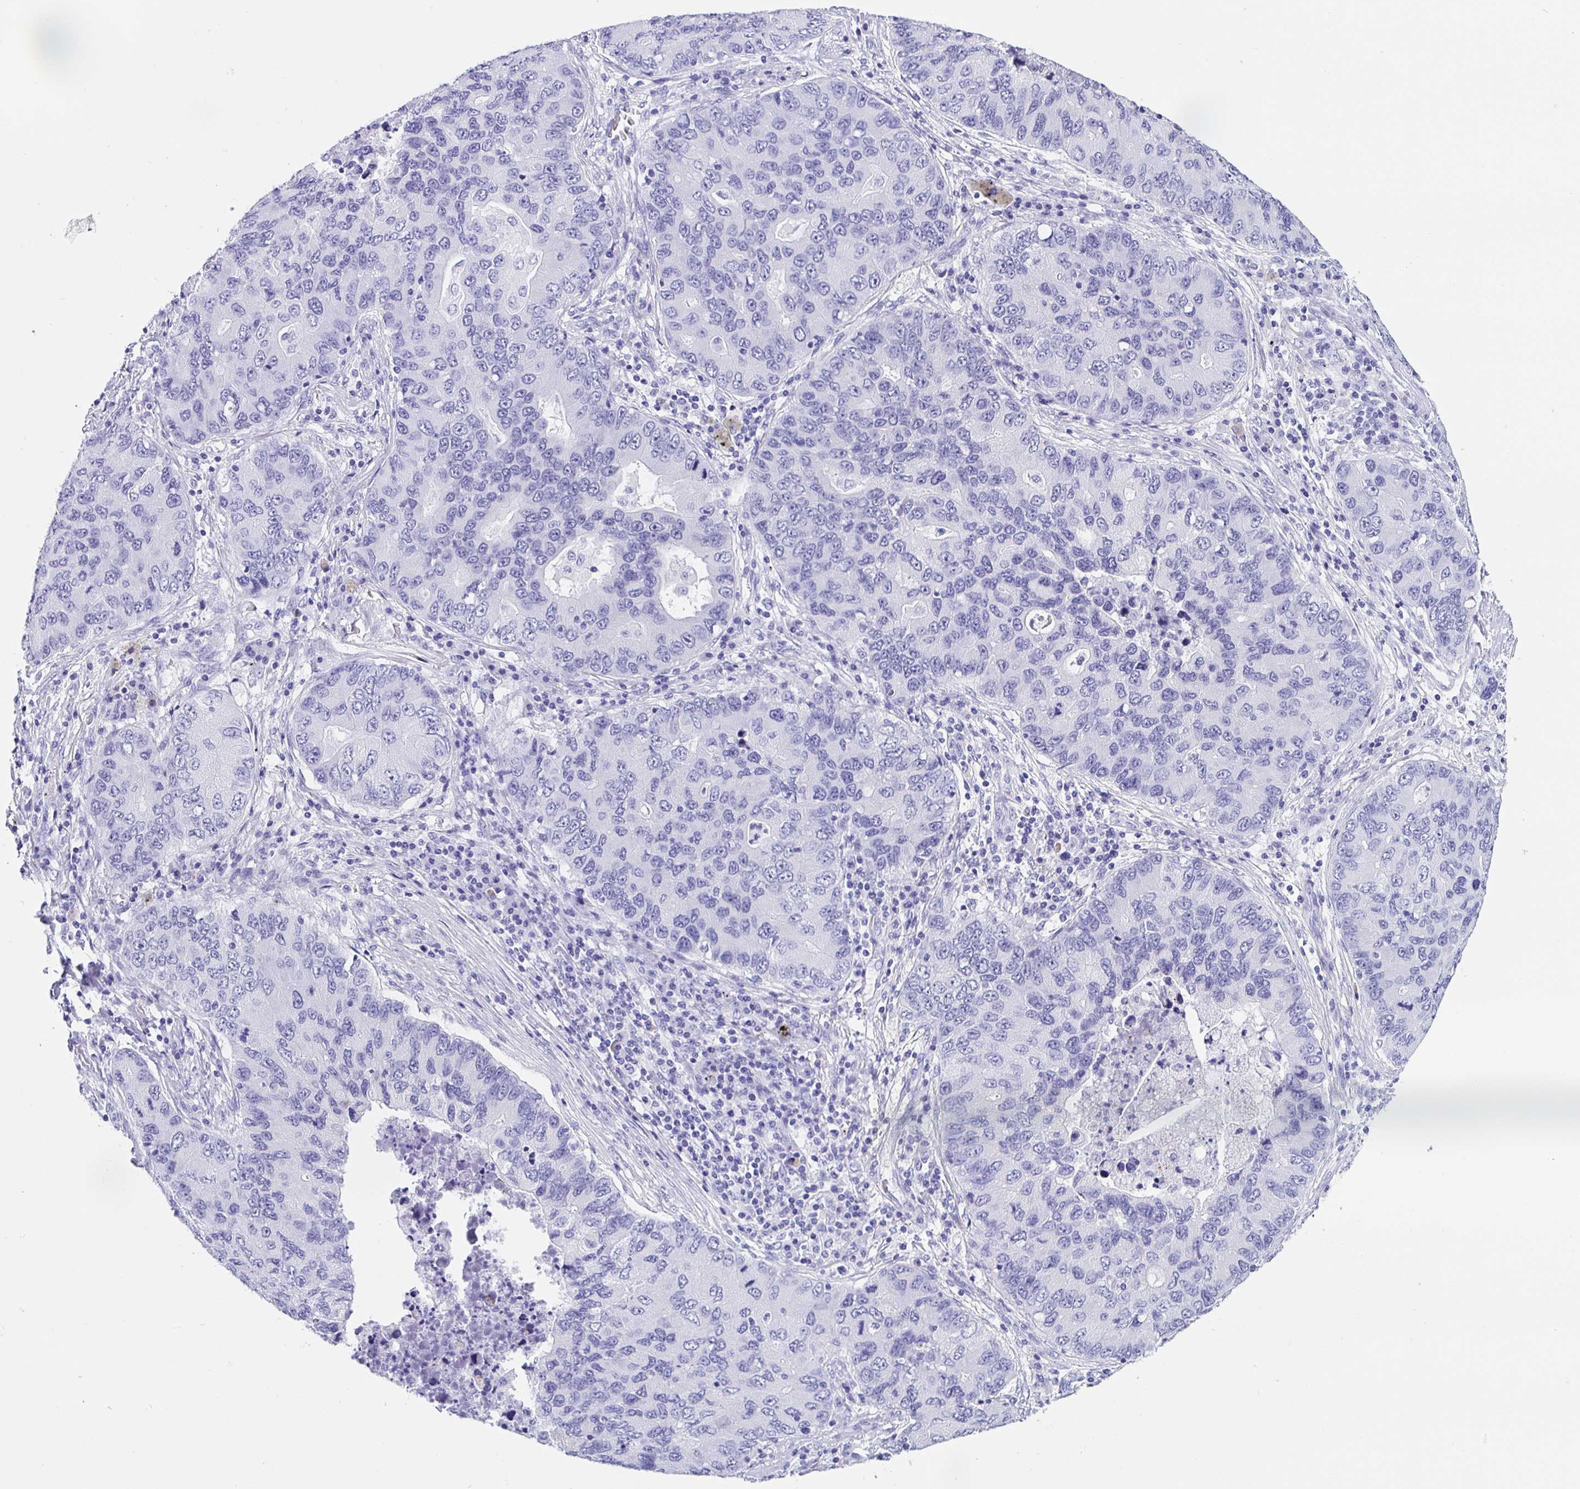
{"staining": {"intensity": "negative", "quantity": "none", "location": "none"}, "tissue": "lung cancer", "cell_type": "Tumor cells", "image_type": "cancer", "snomed": [{"axis": "morphology", "description": "Adenocarcinoma, NOS"}, {"axis": "morphology", "description": "Adenocarcinoma, metastatic, NOS"}, {"axis": "topography", "description": "Lymph node"}, {"axis": "topography", "description": "Lung"}], "caption": "A micrograph of lung cancer (metastatic adenocarcinoma) stained for a protein demonstrates no brown staining in tumor cells.", "gene": "PRAMEF19", "patient": {"sex": "female", "age": 54}}